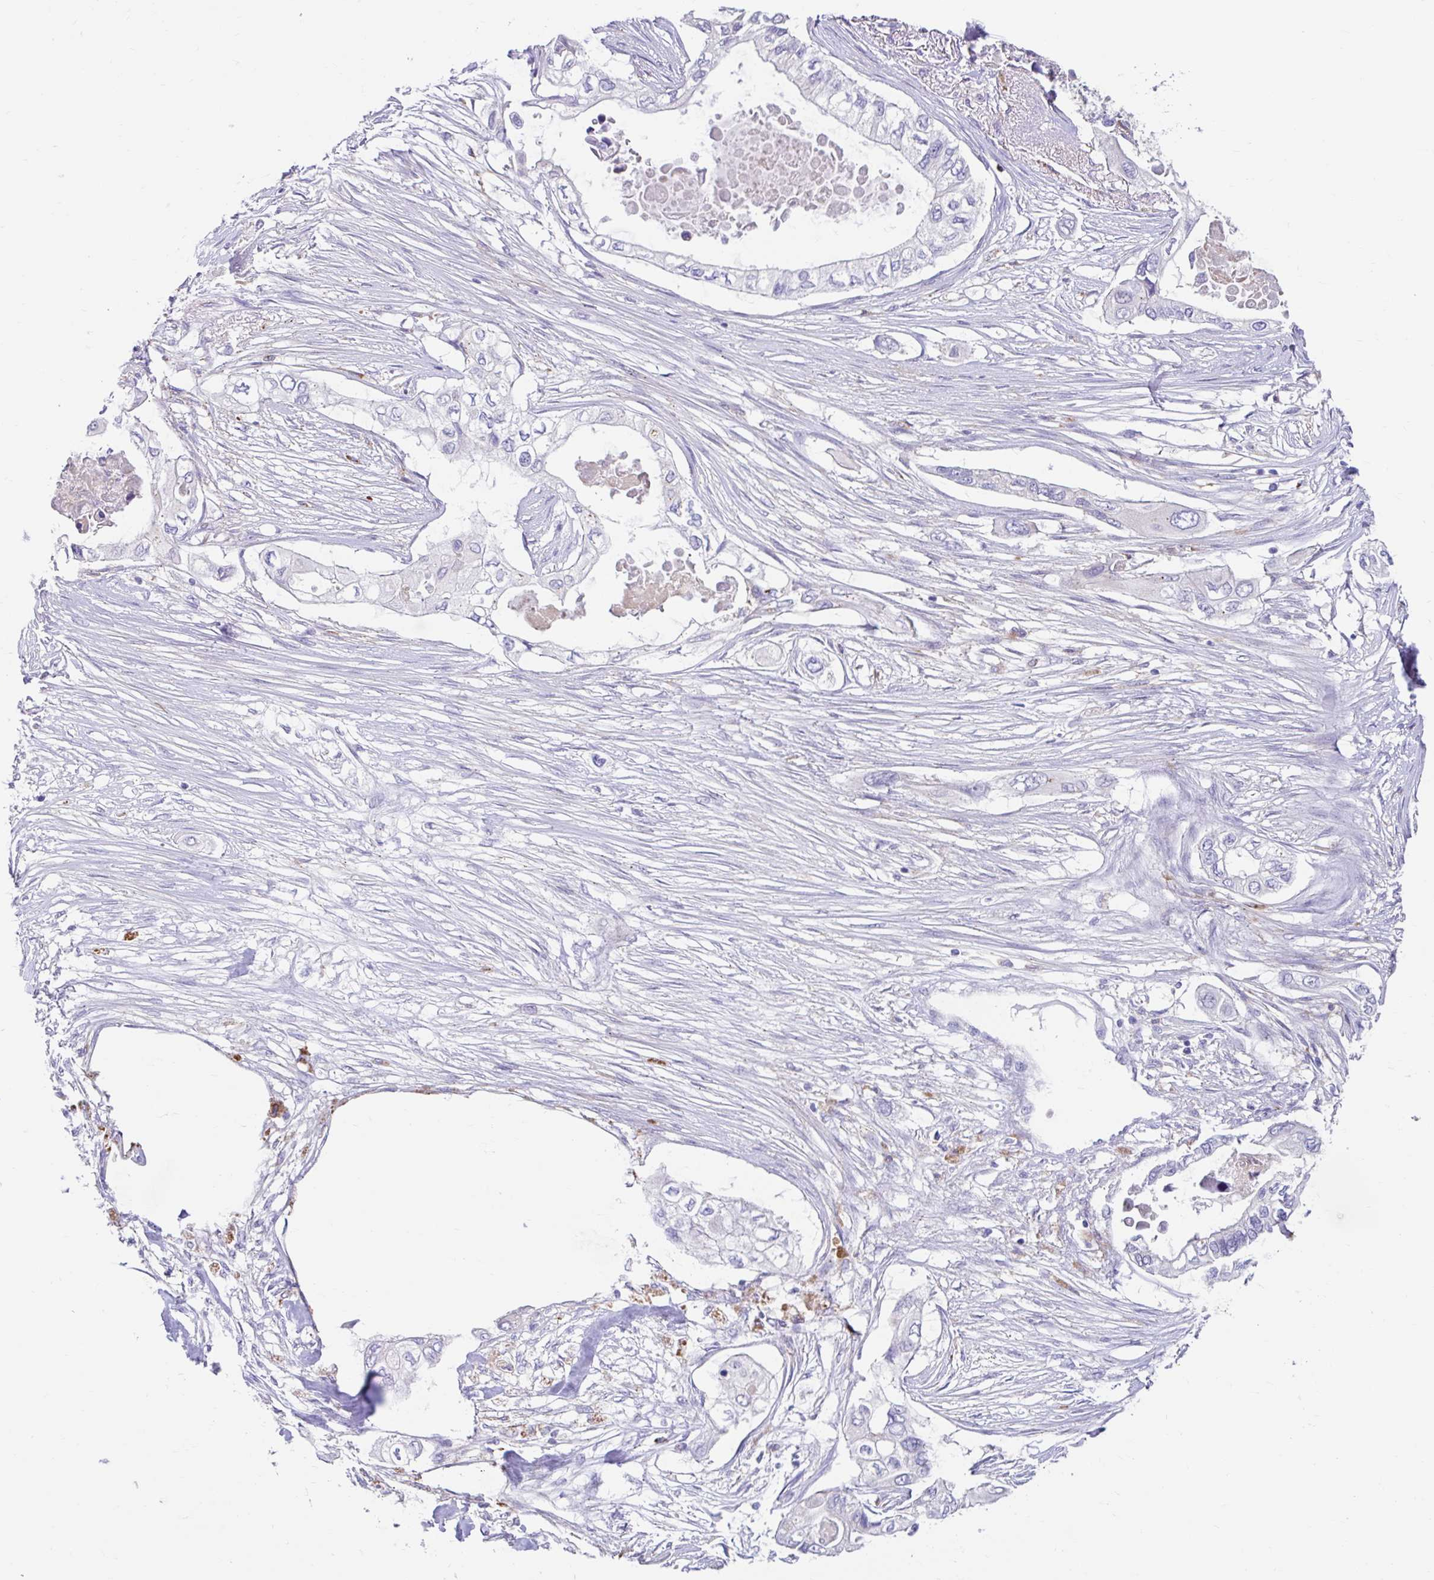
{"staining": {"intensity": "negative", "quantity": "none", "location": "none"}, "tissue": "pancreatic cancer", "cell_type": "Tumor cells", "image_type": "cancer", "snomed": [{"axis": "morphology", "description": "Adenocarcinoma, NOS"}, {"axis": "topography", "description": "Pancreas"}], "caption": "Immunohistochemistry of human pancreatic adenocarcinoma shows no positivity in tumor cells.", "gene": "ZNF33A", "patient": {"sex": "female", "age": 63}}